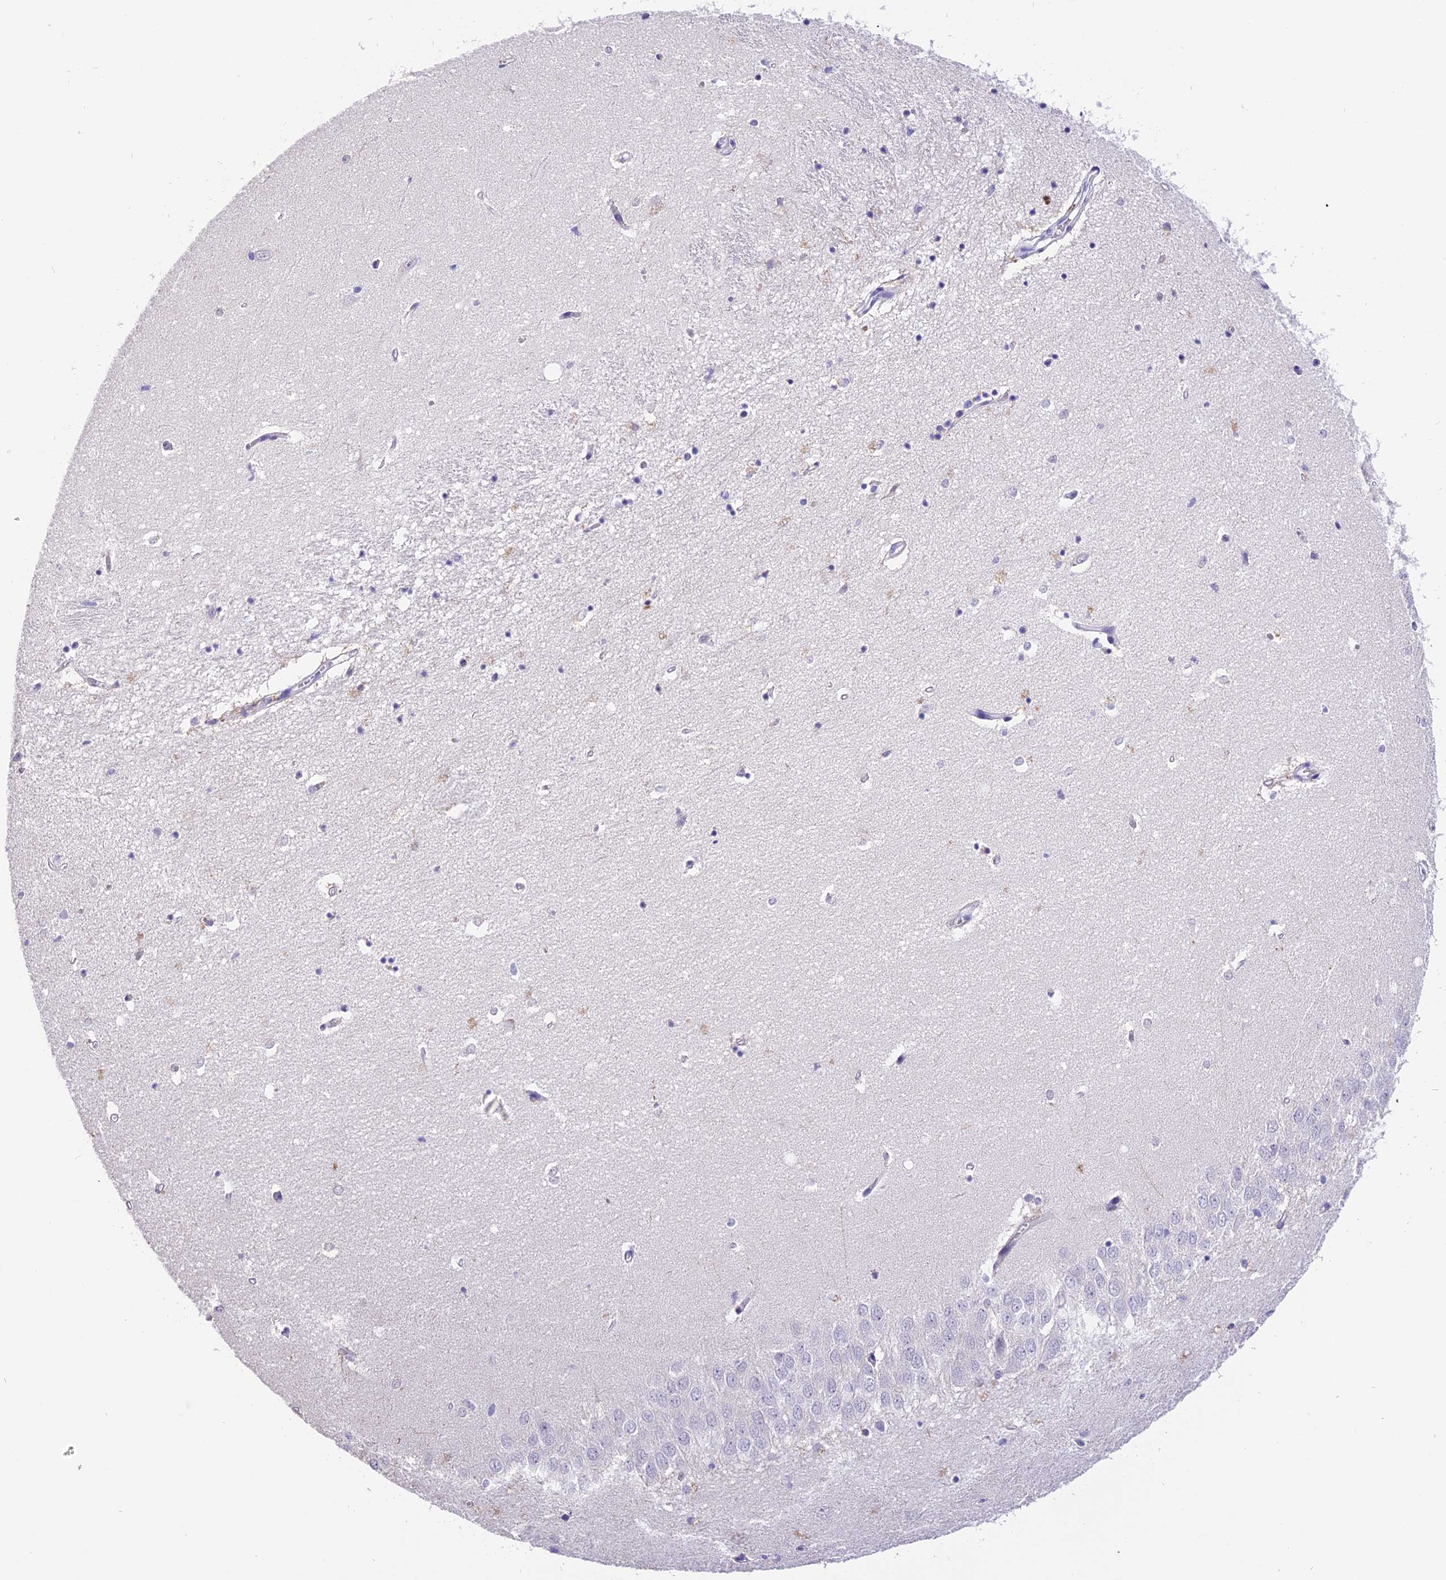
{"staining": {"intensity": "negative", "quantity": "none", "location": "none"}, "tissue": "hippocampus", "cell_type": "Glial cells", "image_type": "normal", "snomed": [{"axis": "morphology", "description": "Normal tissue, NOS"}, {"axis": "topography", "description": "Hippocampus"}], "caption": "IHC histopathology image of normal hippocampus: human hippocampus stained with DAB (3,3'-diaminobenzidine) demonstrates no significant protein positivity in glial cells.", "gene": "AHSP", "patient": {"sex": "female", "age": 64}}